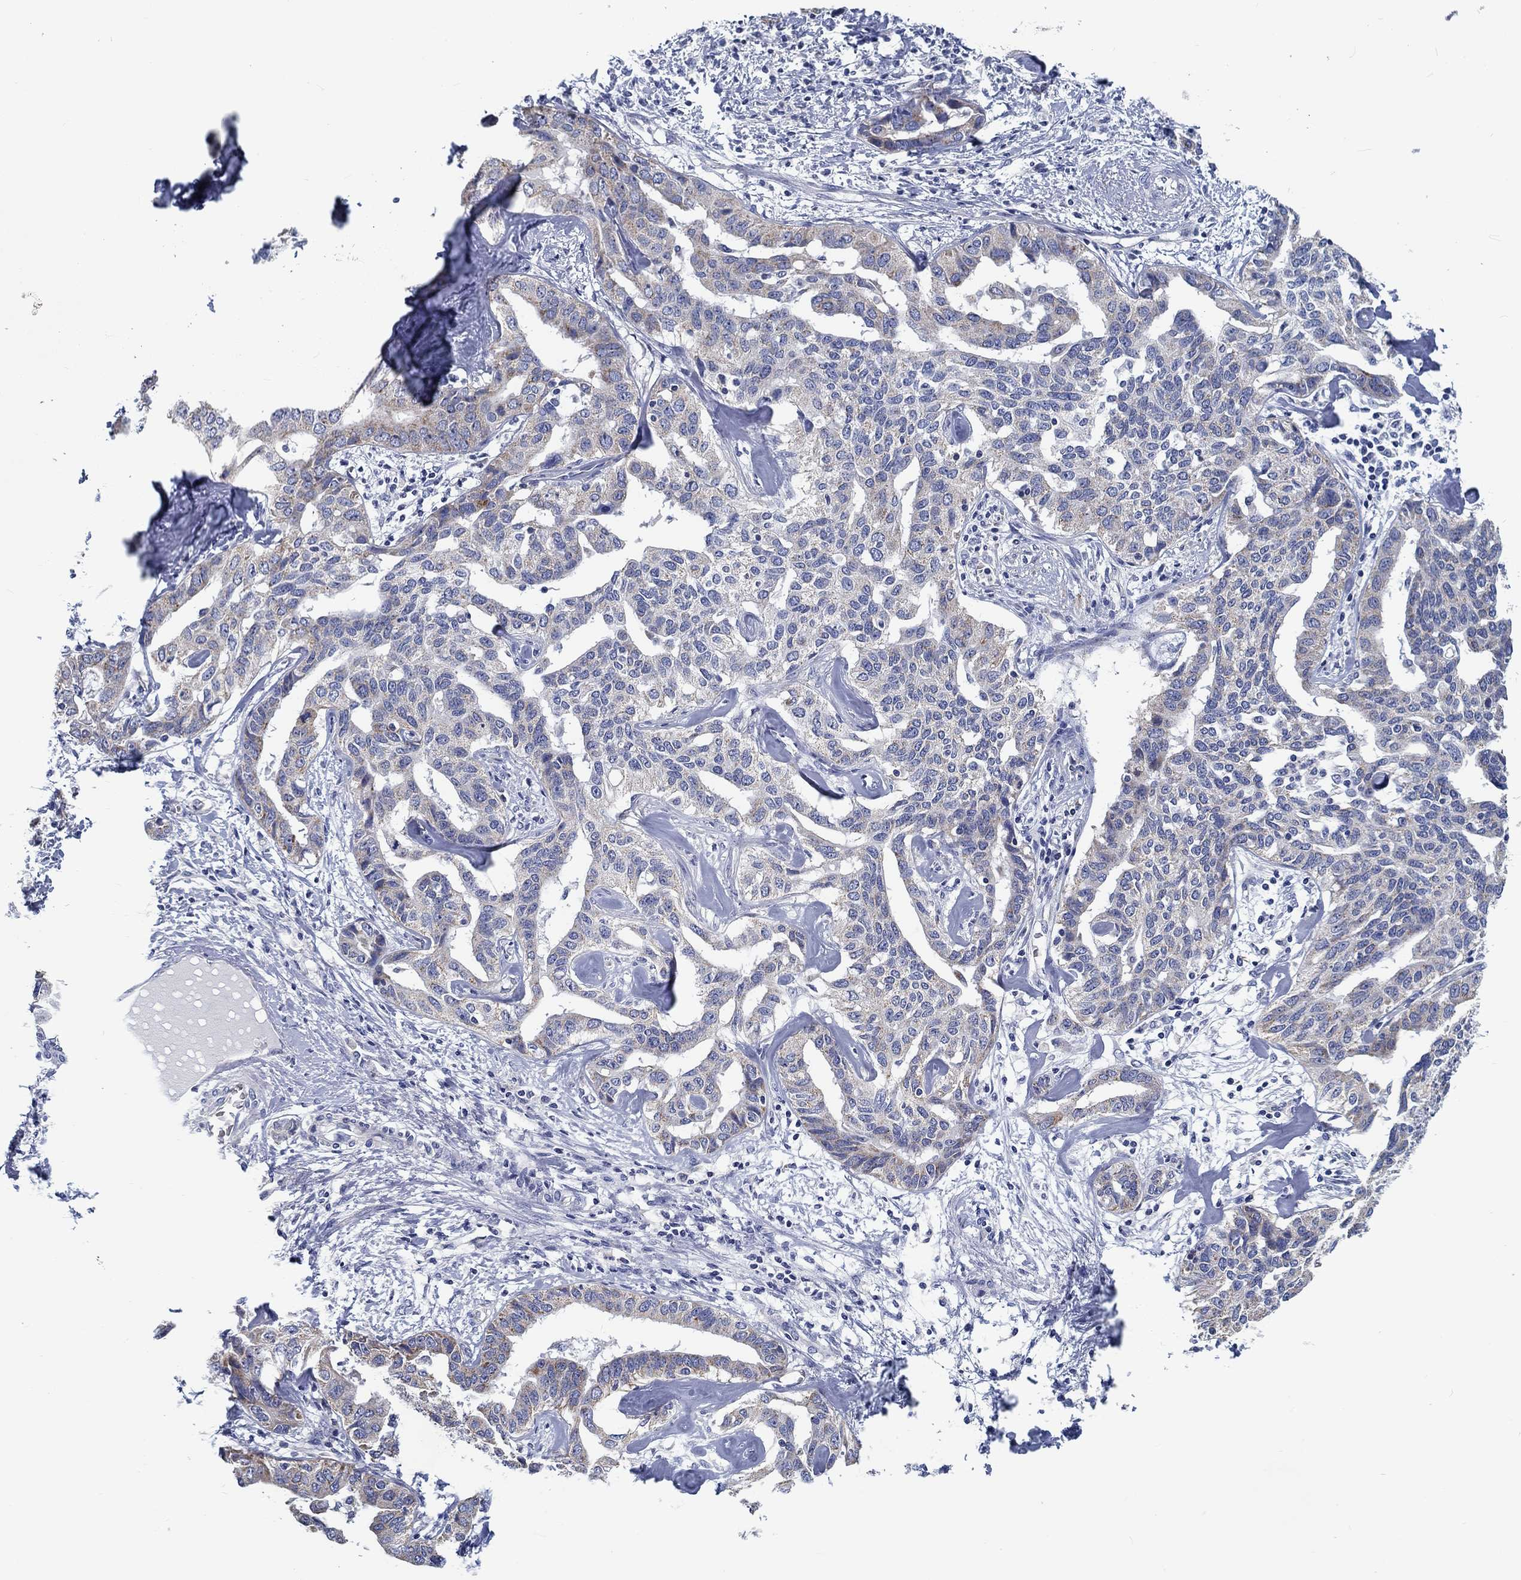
{"staining": {"intensity": "weak", "quantity": "25%-75%", "location": "cytoplasmic/membranous"}, "tissue": "liver cancer", "cell_type": "Tumor cells", "image_type": "cancer", "snomed": [{"axis": "morphology", "description": "Cholangiocarcinoma"}, {"axis": "topography", "description": "Liver"}], "caption": "The histopathology image reveals a brown stain indicating the presence of a protein in the cytoplasmic/membranous of tumor cells in liver cholangiocarcinoma. The staining was performed using DAB to visualize the protein expression in brown, while the nuclei were stained in blue with hematoxylin (Magnification: 20x).", "gene": "MYBPC1", "patient": {"sex": "male", "age": 59}}